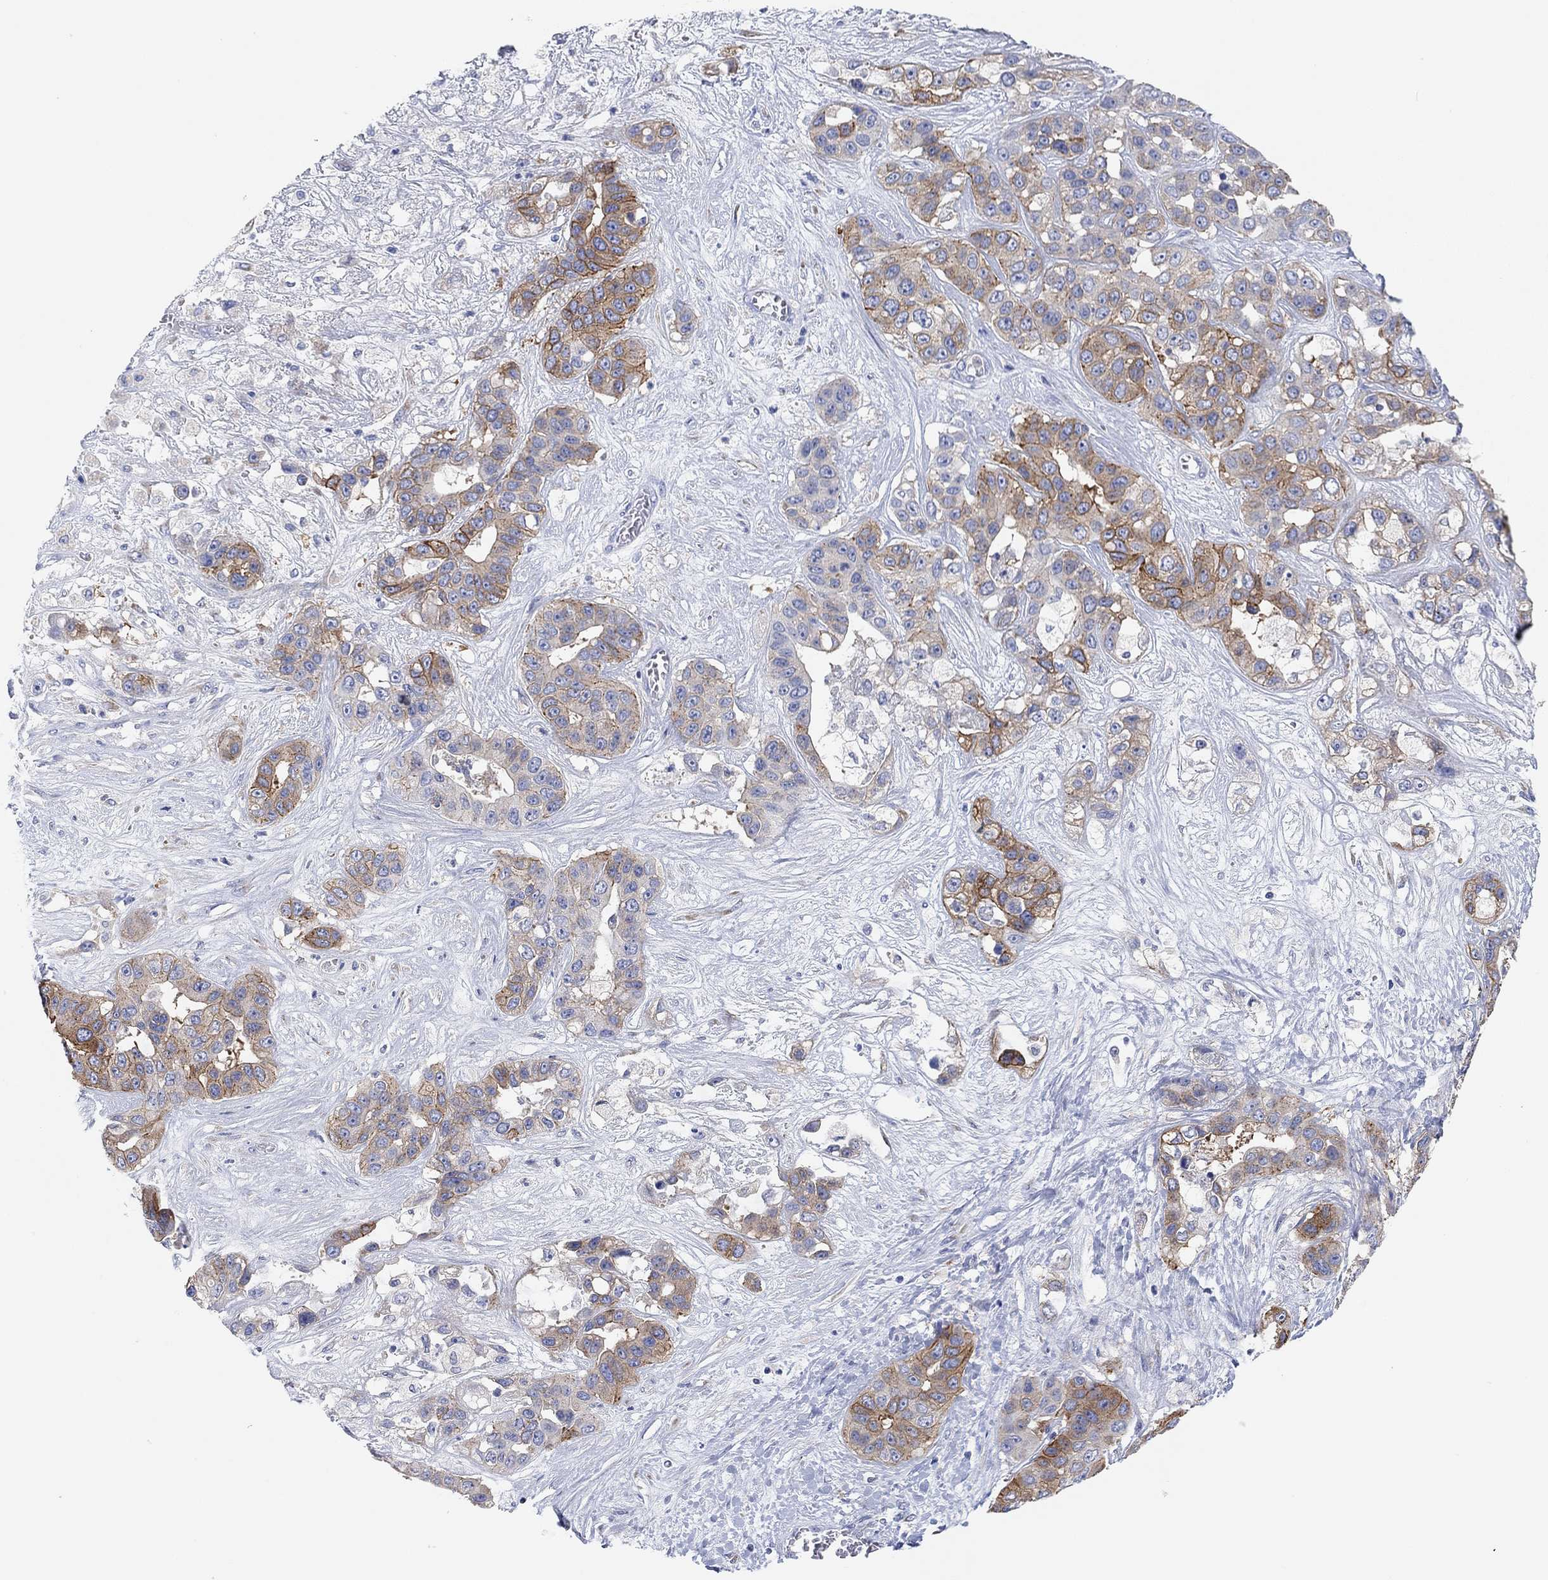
{"staining": {"intensity": "strong", "quantity": "<25%", "location": "cytoplasmic/membranous"}, "tissue": "liver cancer", "cell_type": "Tumor cells", "image_type": "cancer", "snomed": [{"axis": "morphology", "description": "Cholangiocarcinoma"}, {"axis": "topography", "description": "Liver"}], "caption": "A brown stain shows strong cytoplasmic/membranous staining of a protein in human liver cancer (cholangiocarcinoma) tumor cells.", "gene": "RGS1", "patient": {"sex": "female", "age": 52}}